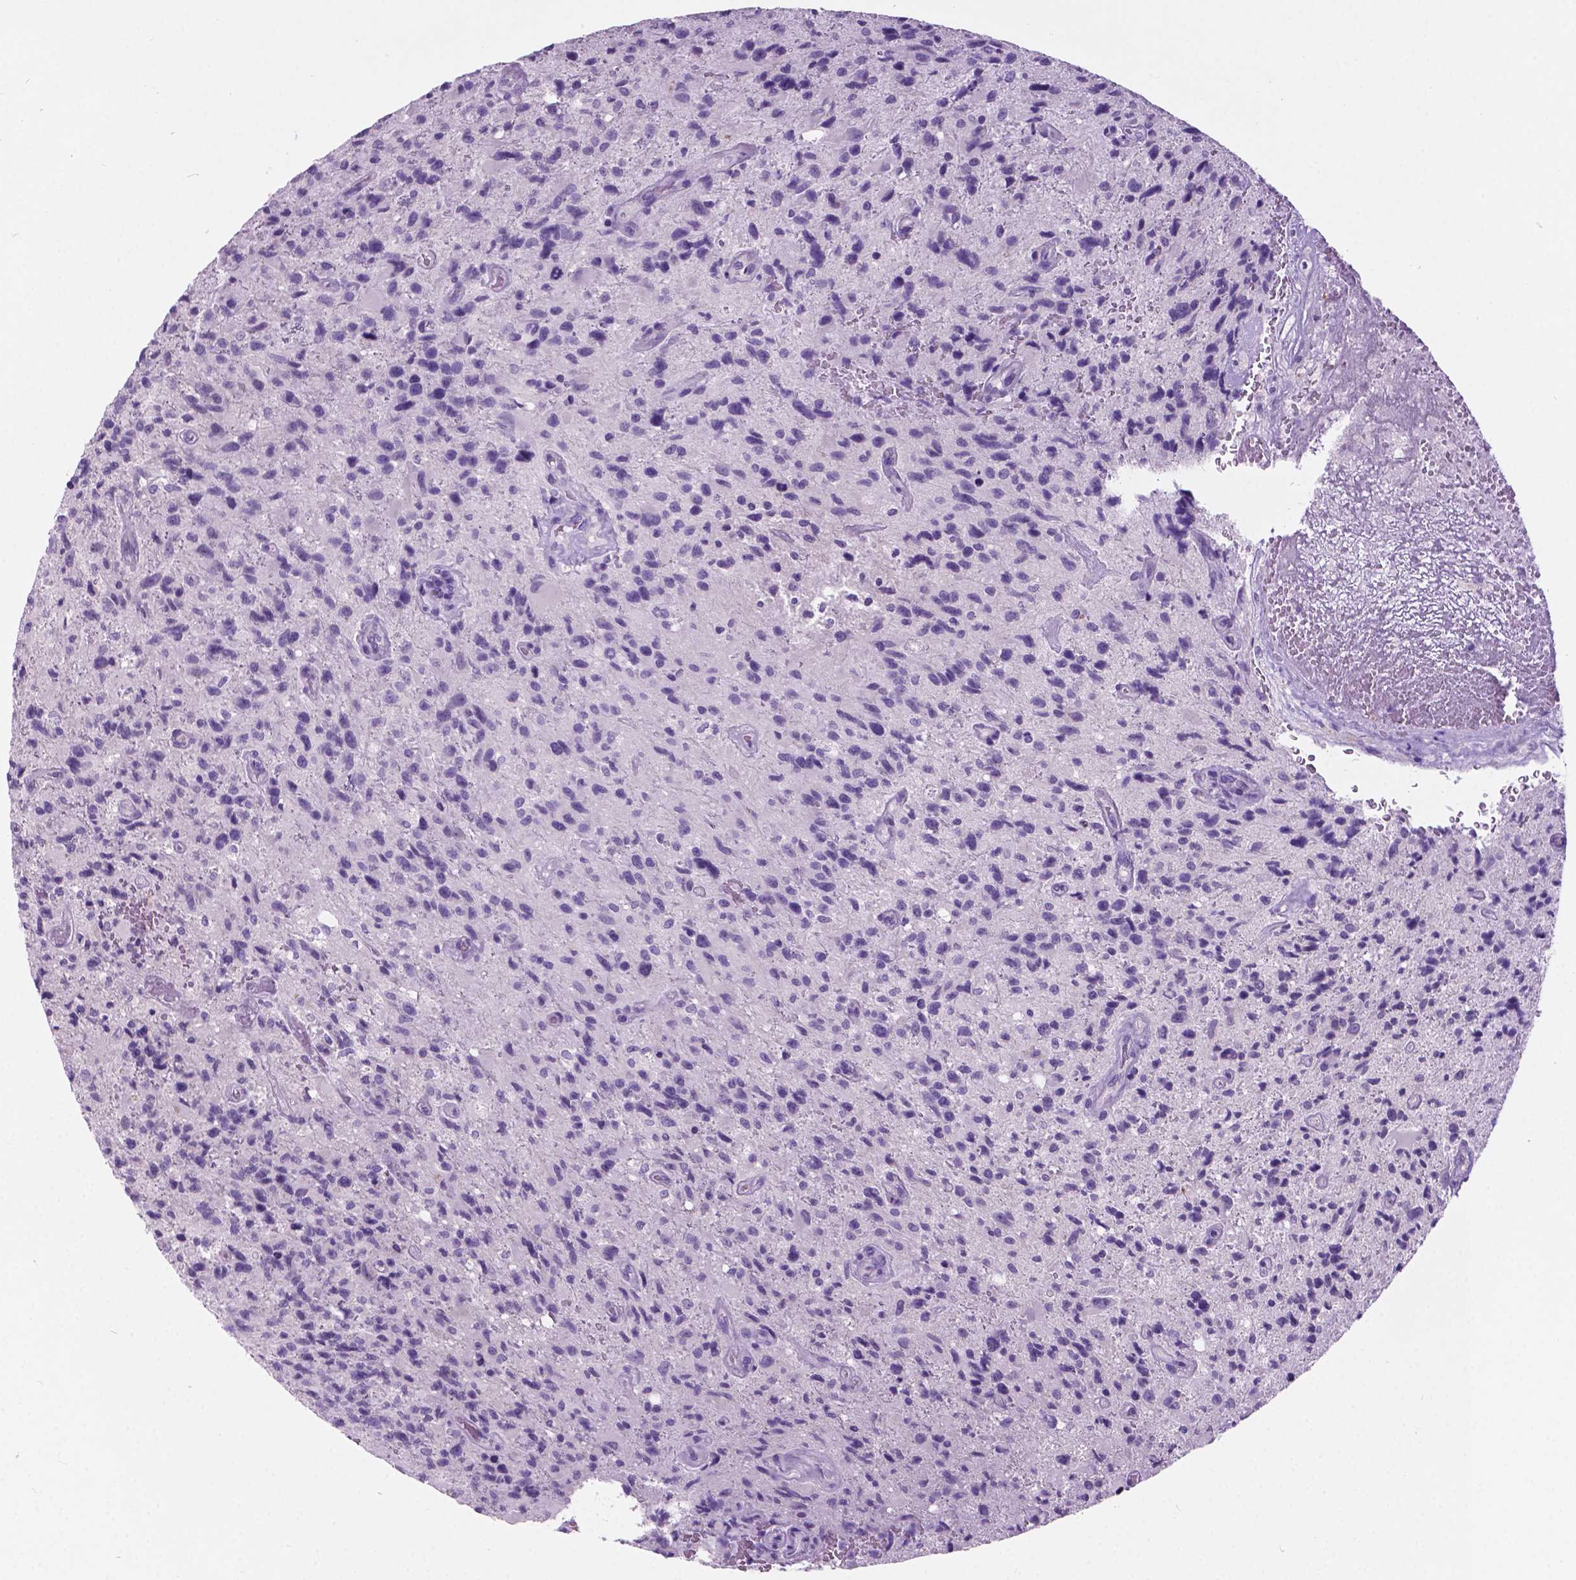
{"staining": {"intensity": "negative", "quantity": "none", "location": "none"}, "tissue": "glioma", "cell_type": "Tumor cells", "image_type": "cancer", "snomed": [{"axis": "morphology", "description": "Glioma, malignant, High grade"}, {"axis": "topography", "description": "Brain"}], "caption": "A high-resolution photomicrograph shows immunohistochemistry staining of glioma, which exhibits no significant positivity in tumor cells. (IHC, brightfield microscopy, high magnification).", "gene": "ARMS2", "patient": {"sex": "male", "age": 63}}